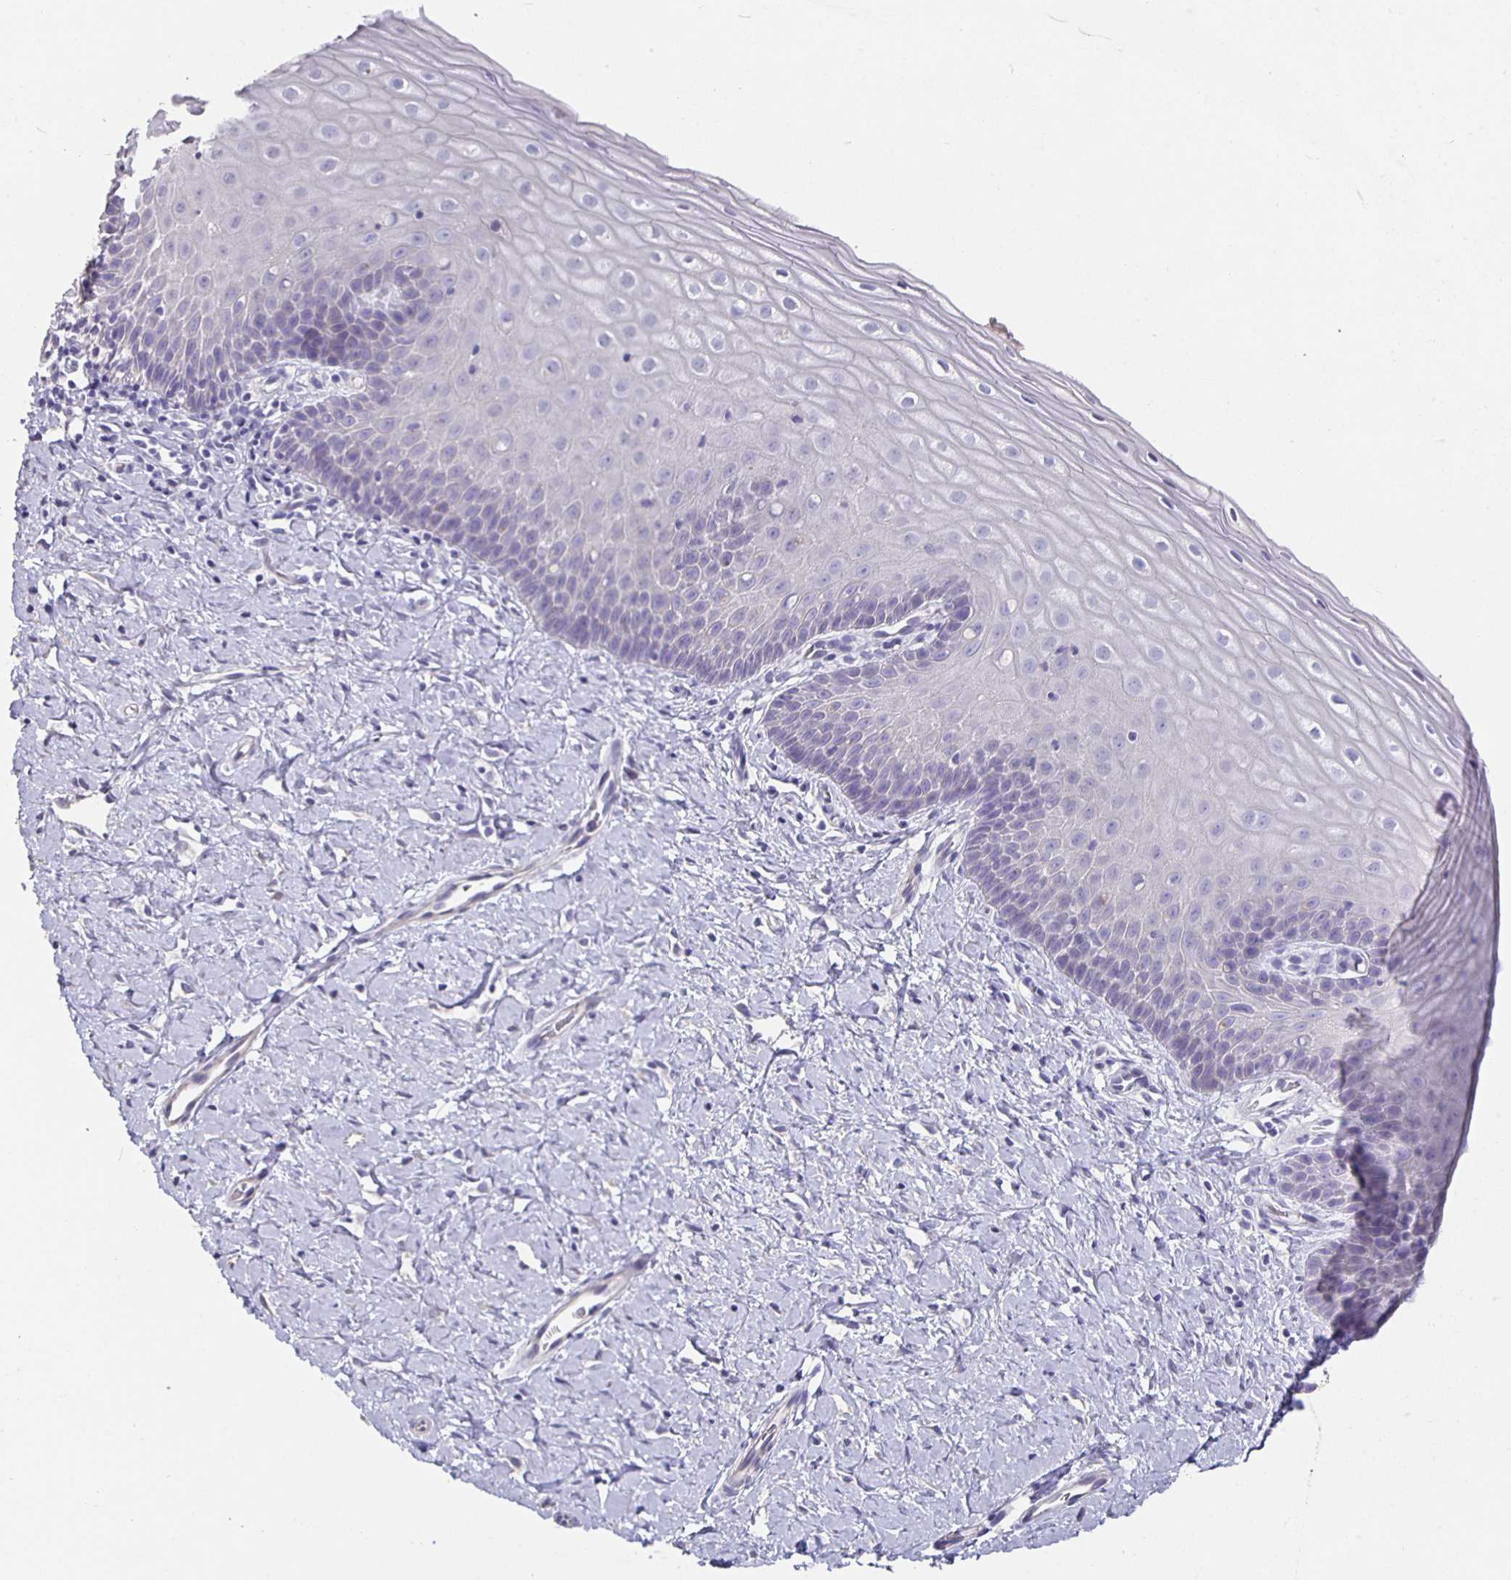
{"staining": {"intensity": "negative", "quantity": "none", "location": "none"}, "tissue": "cervix", "cell_type": "Glandular cells", "image_type": "normal", "snomed": [{"axis": "morphology", "description": "Normal tissue, NOS"}, {"axis": "topography", "description": "Cervix"}], "caption": "Micrograph shows no significant protein expression in glandular cells of unremarkable cervix.", "gene": "CFAP74", "patient": {"sex": "female", "age": 37}}